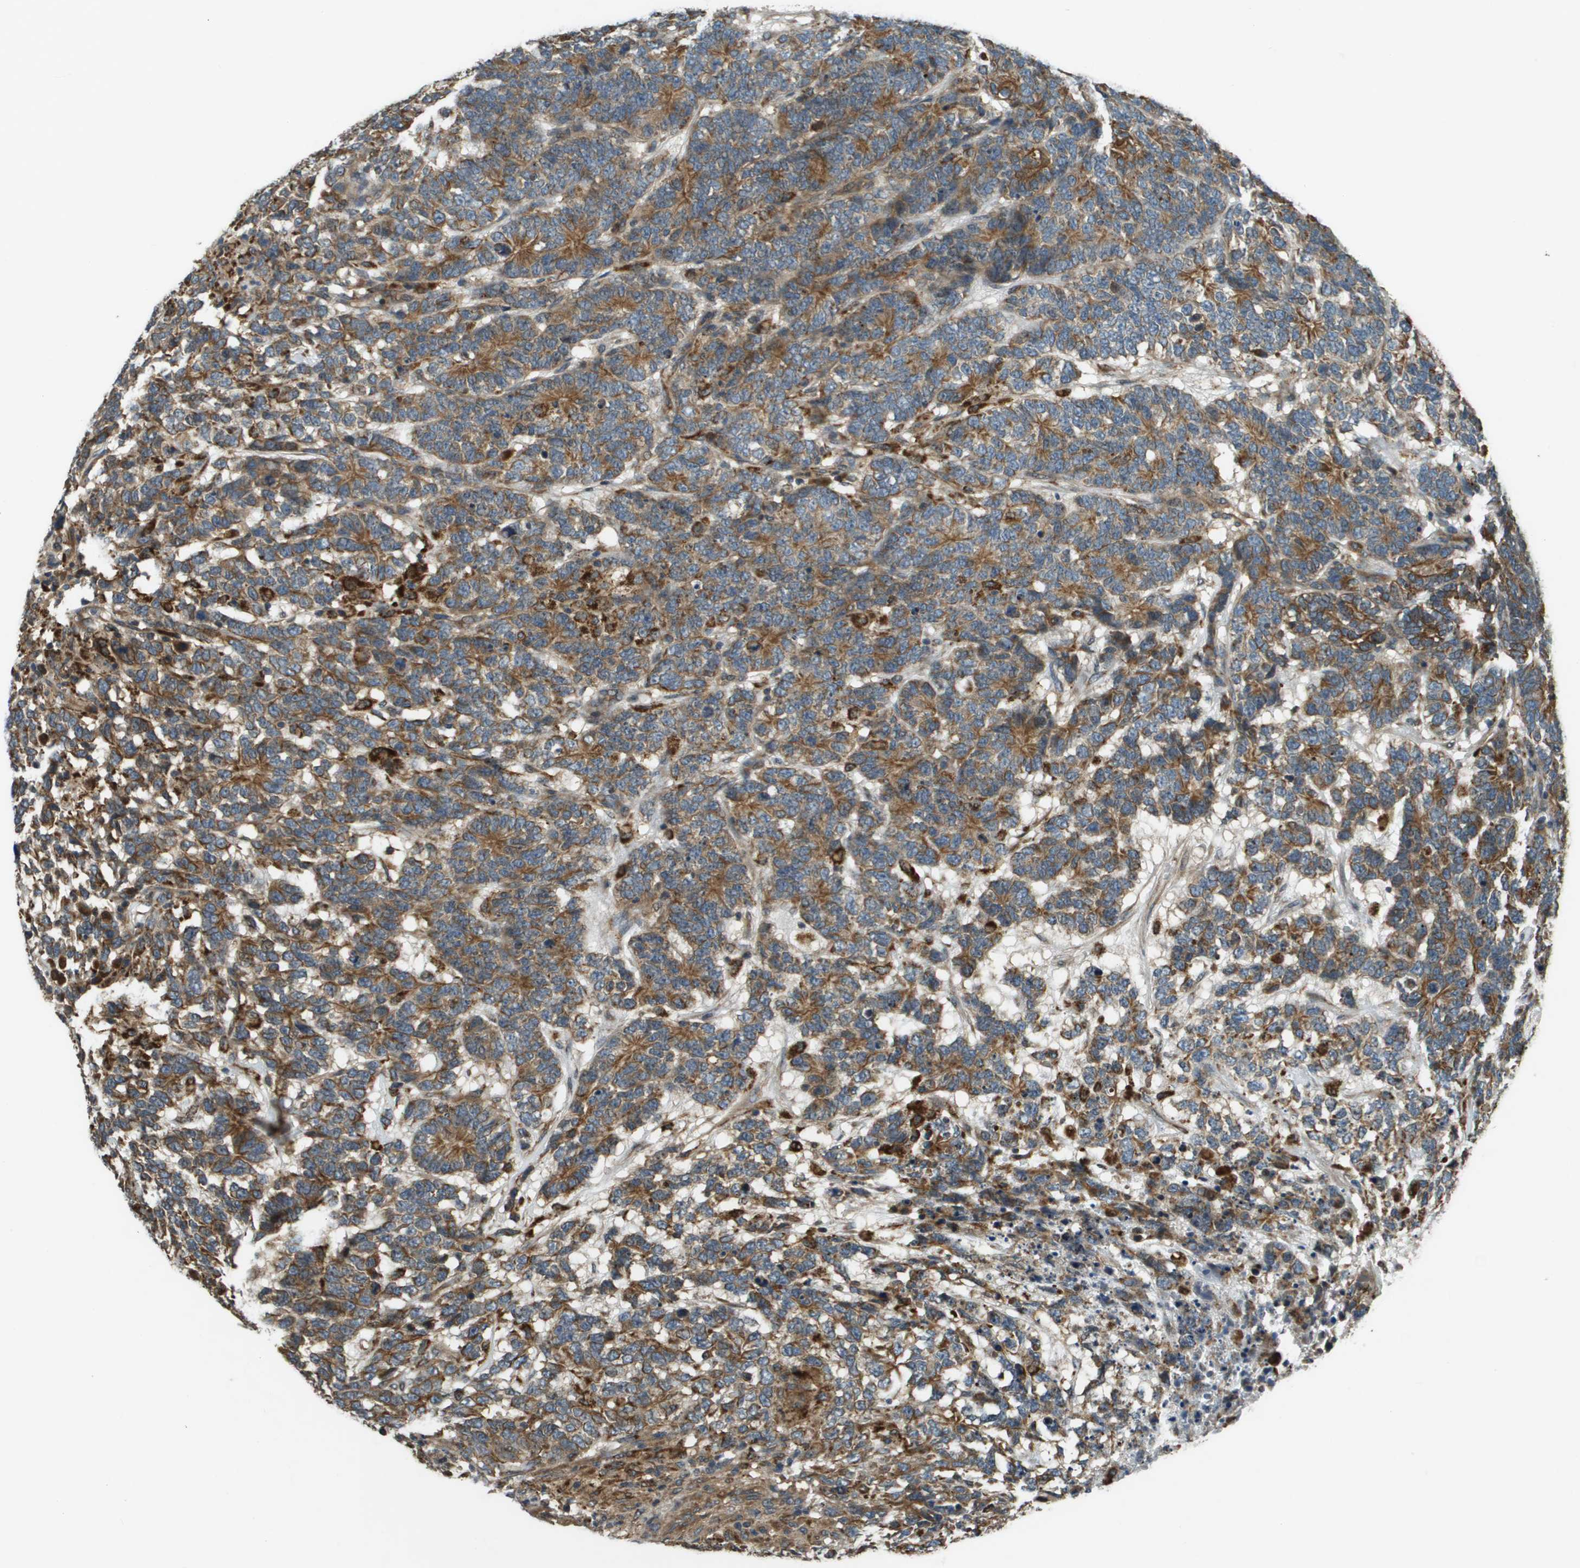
{"staining": {"intensity": "moderate", "quantity": ">75%", "location": "cytoplasmic/membranous"}, "tissue": "testis cancer", "cell_type": "Tumor cells", "image_type": "cancer", "snomed": [{"axis": "morphology", "description": "Carcinoma, Embryonal, NOS"}, {"axis": "topography", "description": "Testis"}], "caption": "Immunohistochemical staining of testis embryonal carcinoma exhibits medium levels of moderate cytoplasmic/membranous protein staining in approximately >75% of tumor cells.", "gene": "CDKN2C", "patient": {"sex": "male", "age": 26}}